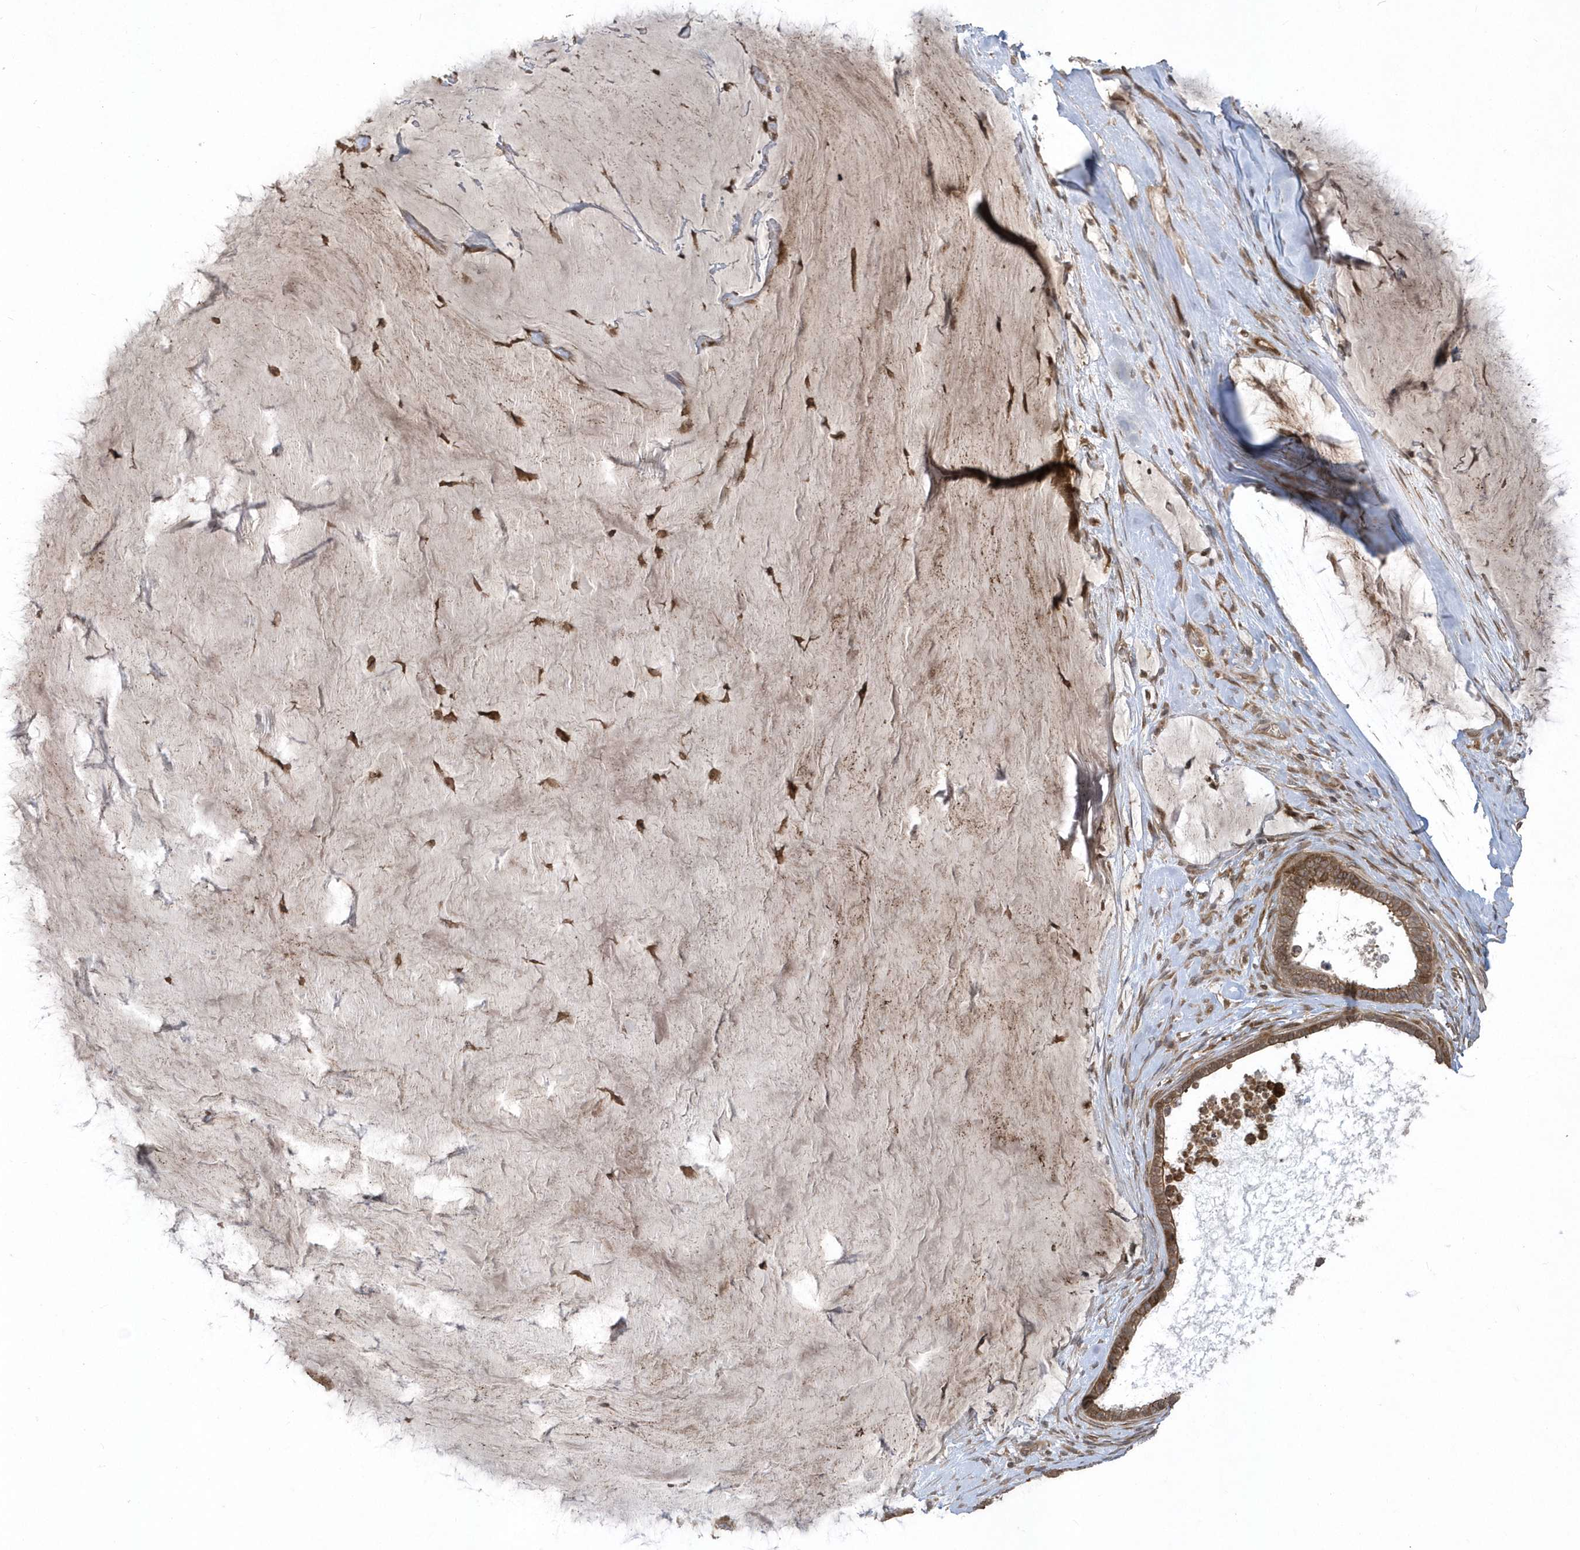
{"staining": {"intensity": "moderate", "quantity": ">75%", "location": "cytoplasmic/membranous"}, "tissue": "ovarian cancer", "cell_type": "Tumor cells", "image_type": "cancer", "snomed": [{"axis": "morphology", "description": "Cystadenocarcinoma, mucinous, NOS"}, {"axis": "topography", "description": "Ovary"}], "caption": "Moderate cytoplasmic/membranous expression for a protein is identified in approximately >75% of tumor cells of ovarian cancer (mucinous cystadenocarcinoma) using IHC.", "gene": "HERPUD1", "patient": {"sex": "female", "age": 61}}